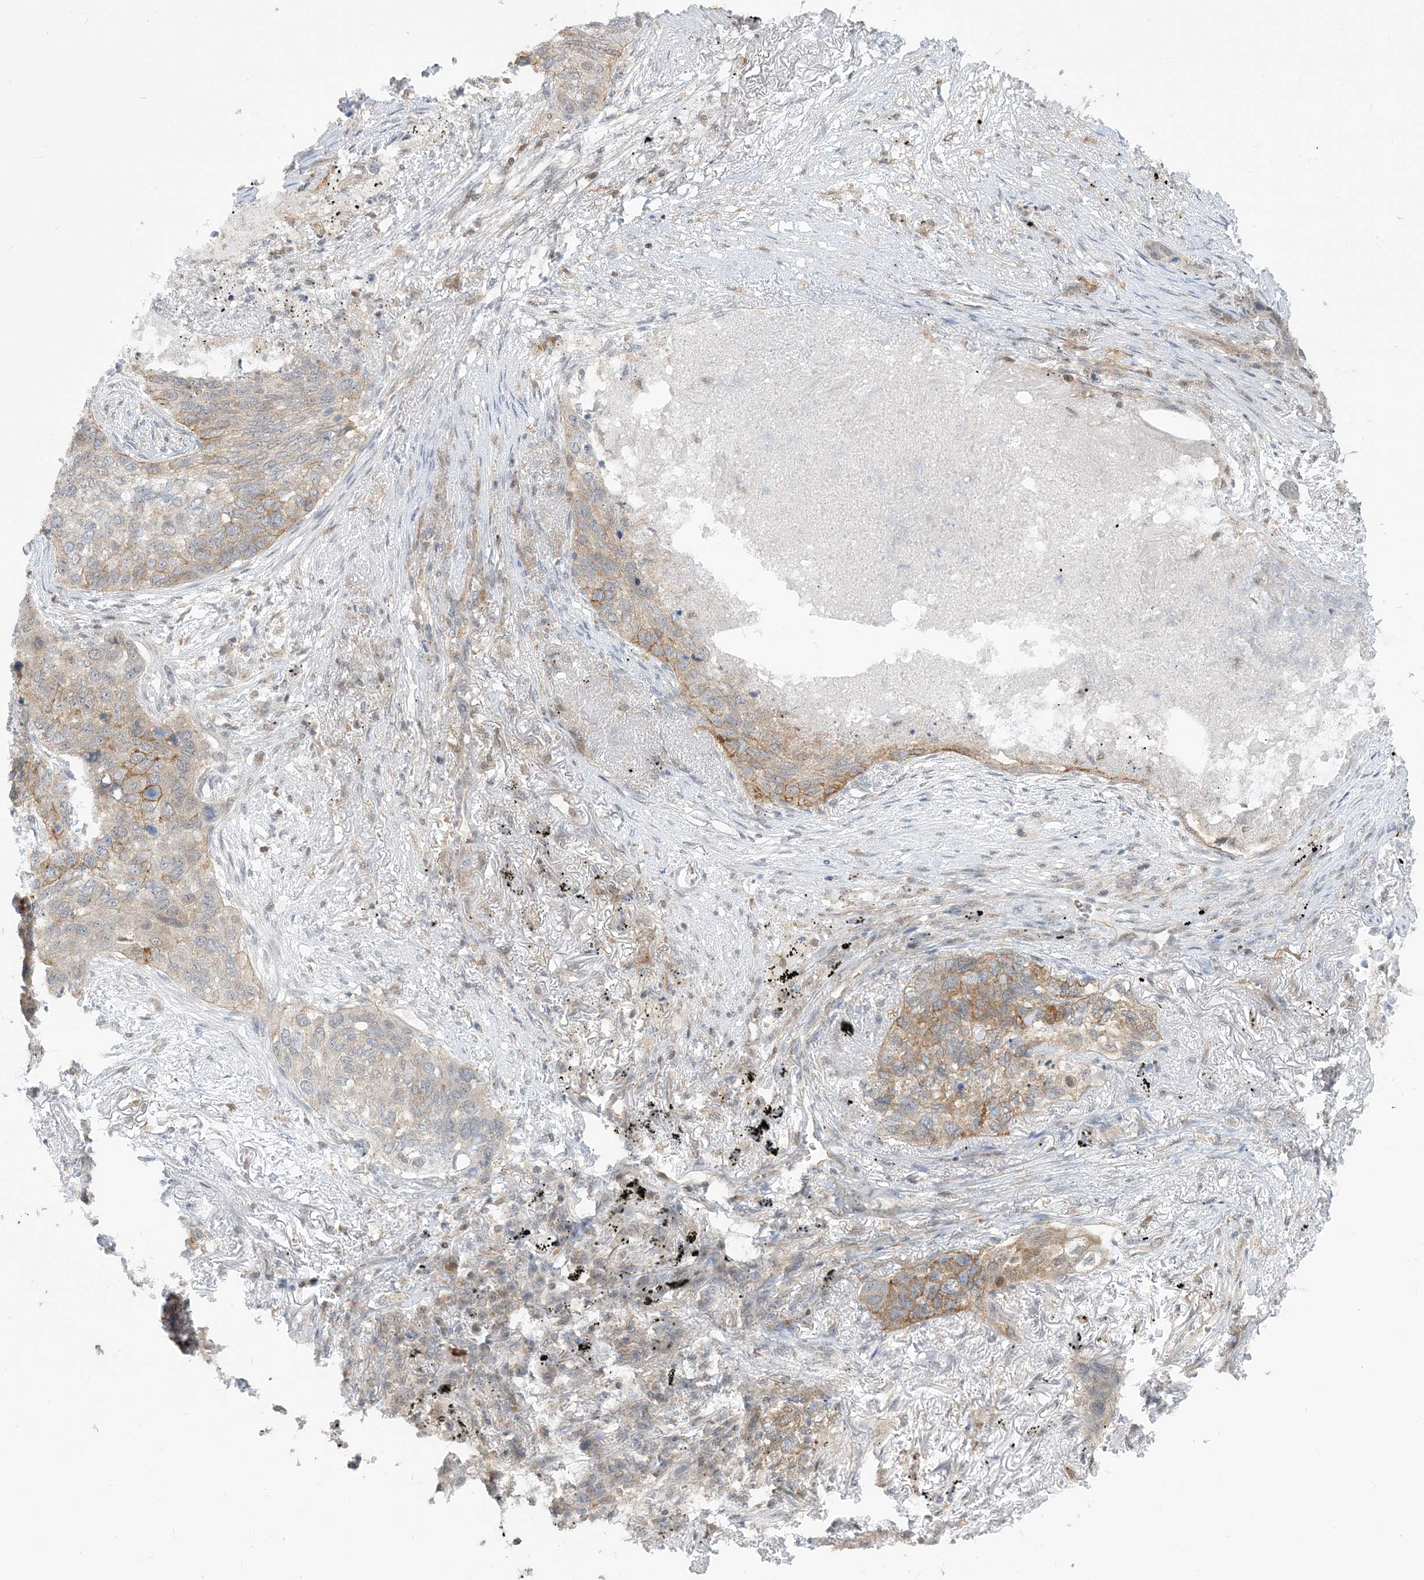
{"staining": {"intensity": "moderate", "quantity": "25%-75%", "location": "cytoplasmic/membranous"}, "tissue": "lung cancer", "cell_type": "Tumor cells", "image_type": "cancer", "snomed": [{"axis": "morphology", "description": "Squamous cell carcinoma, NOS"}, {"axis": "topography", "description": "Lung"}], "caption": "Moderate cytoplasmic/membranous protein staining is seen in approximately 25%-75% of tumor cells in lung squamous cell carcinoma. (Stains: DAB in brown, nuclei in blue, Microscopy: brightfield microscopy at high magnification).", "gene": "CASP4", "patient": {"sex": "female", "age": 63}}